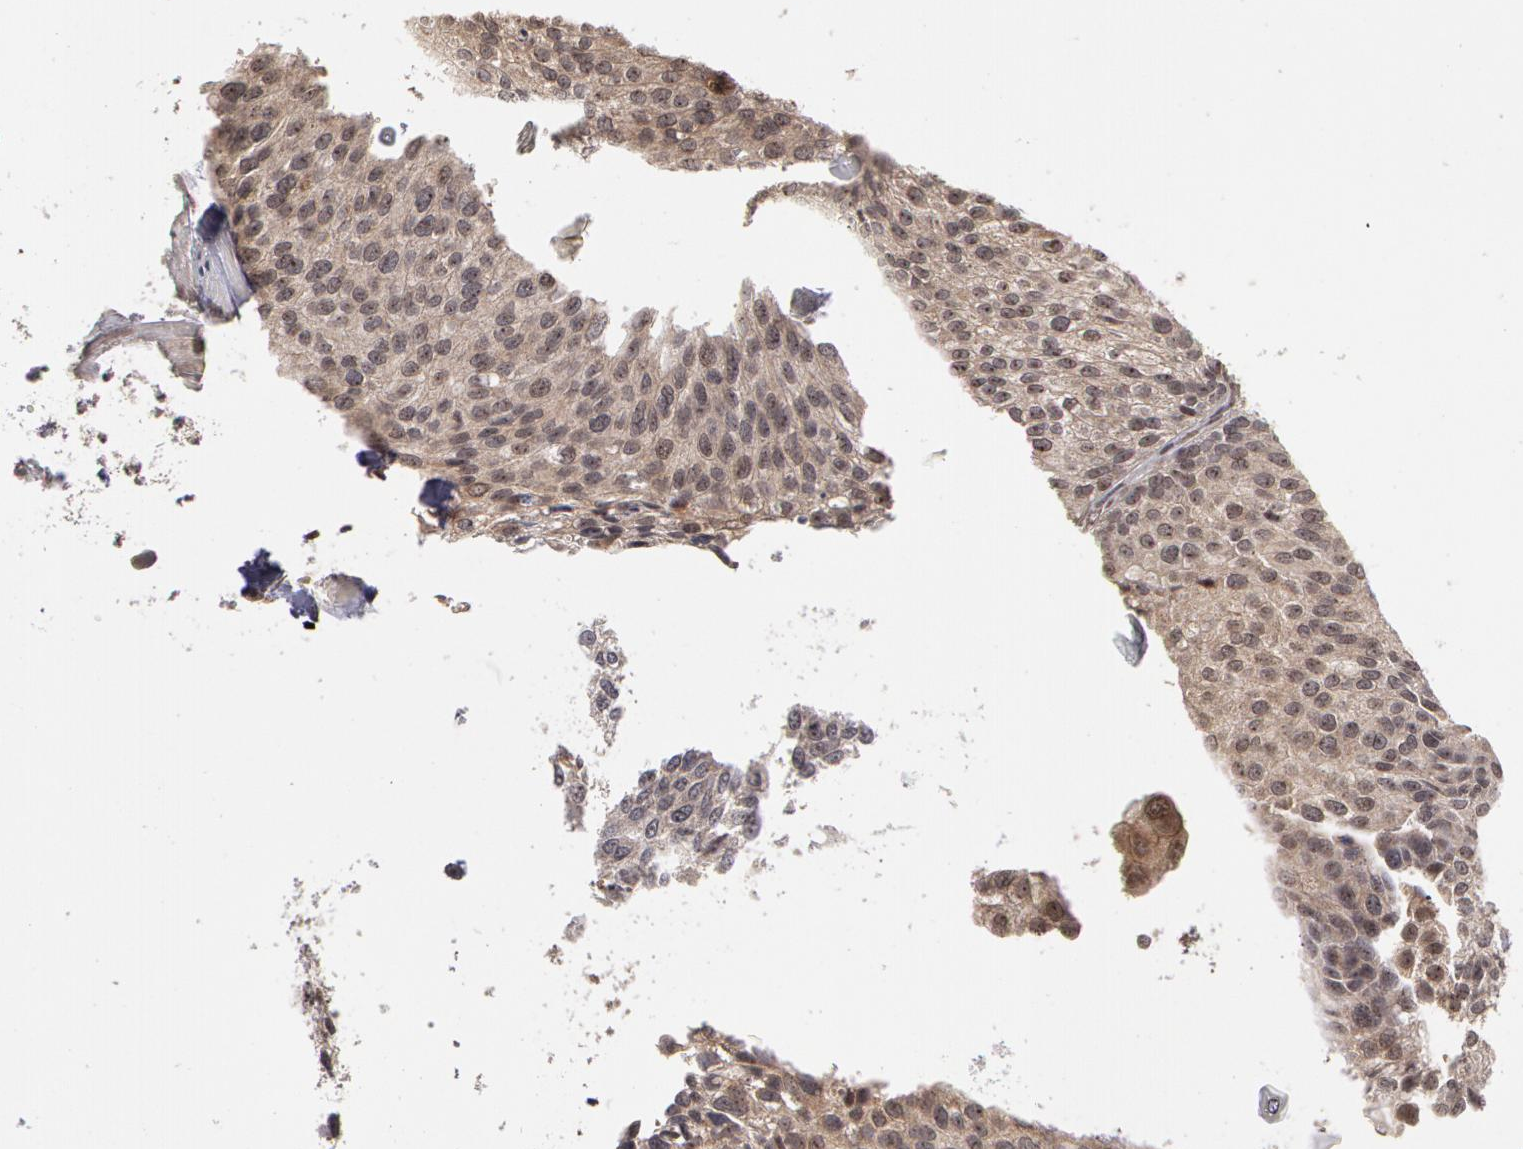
{"staining": {"intensity": "strong", "quantity": ">75%", "location": "cytoplasmic/membranous,nuclear"}, "tissue": "urothelial cancer", "cell_type": "Tumor cells", "image_type": "cancer", "snomed": [{"axis": "morphology", "description": "Urothelial carcinoma, Low grade"}, {"axis": "topography", "description": "Urinary bladder"}], "caption": "The immunohistochemical stain highlights strong cytoplasmic/membranous and nuclear expression in tumor cells of urothelial cancer tissue.", "gene": "GLIS1", "patient": {"sex": "male", "age": 84}}